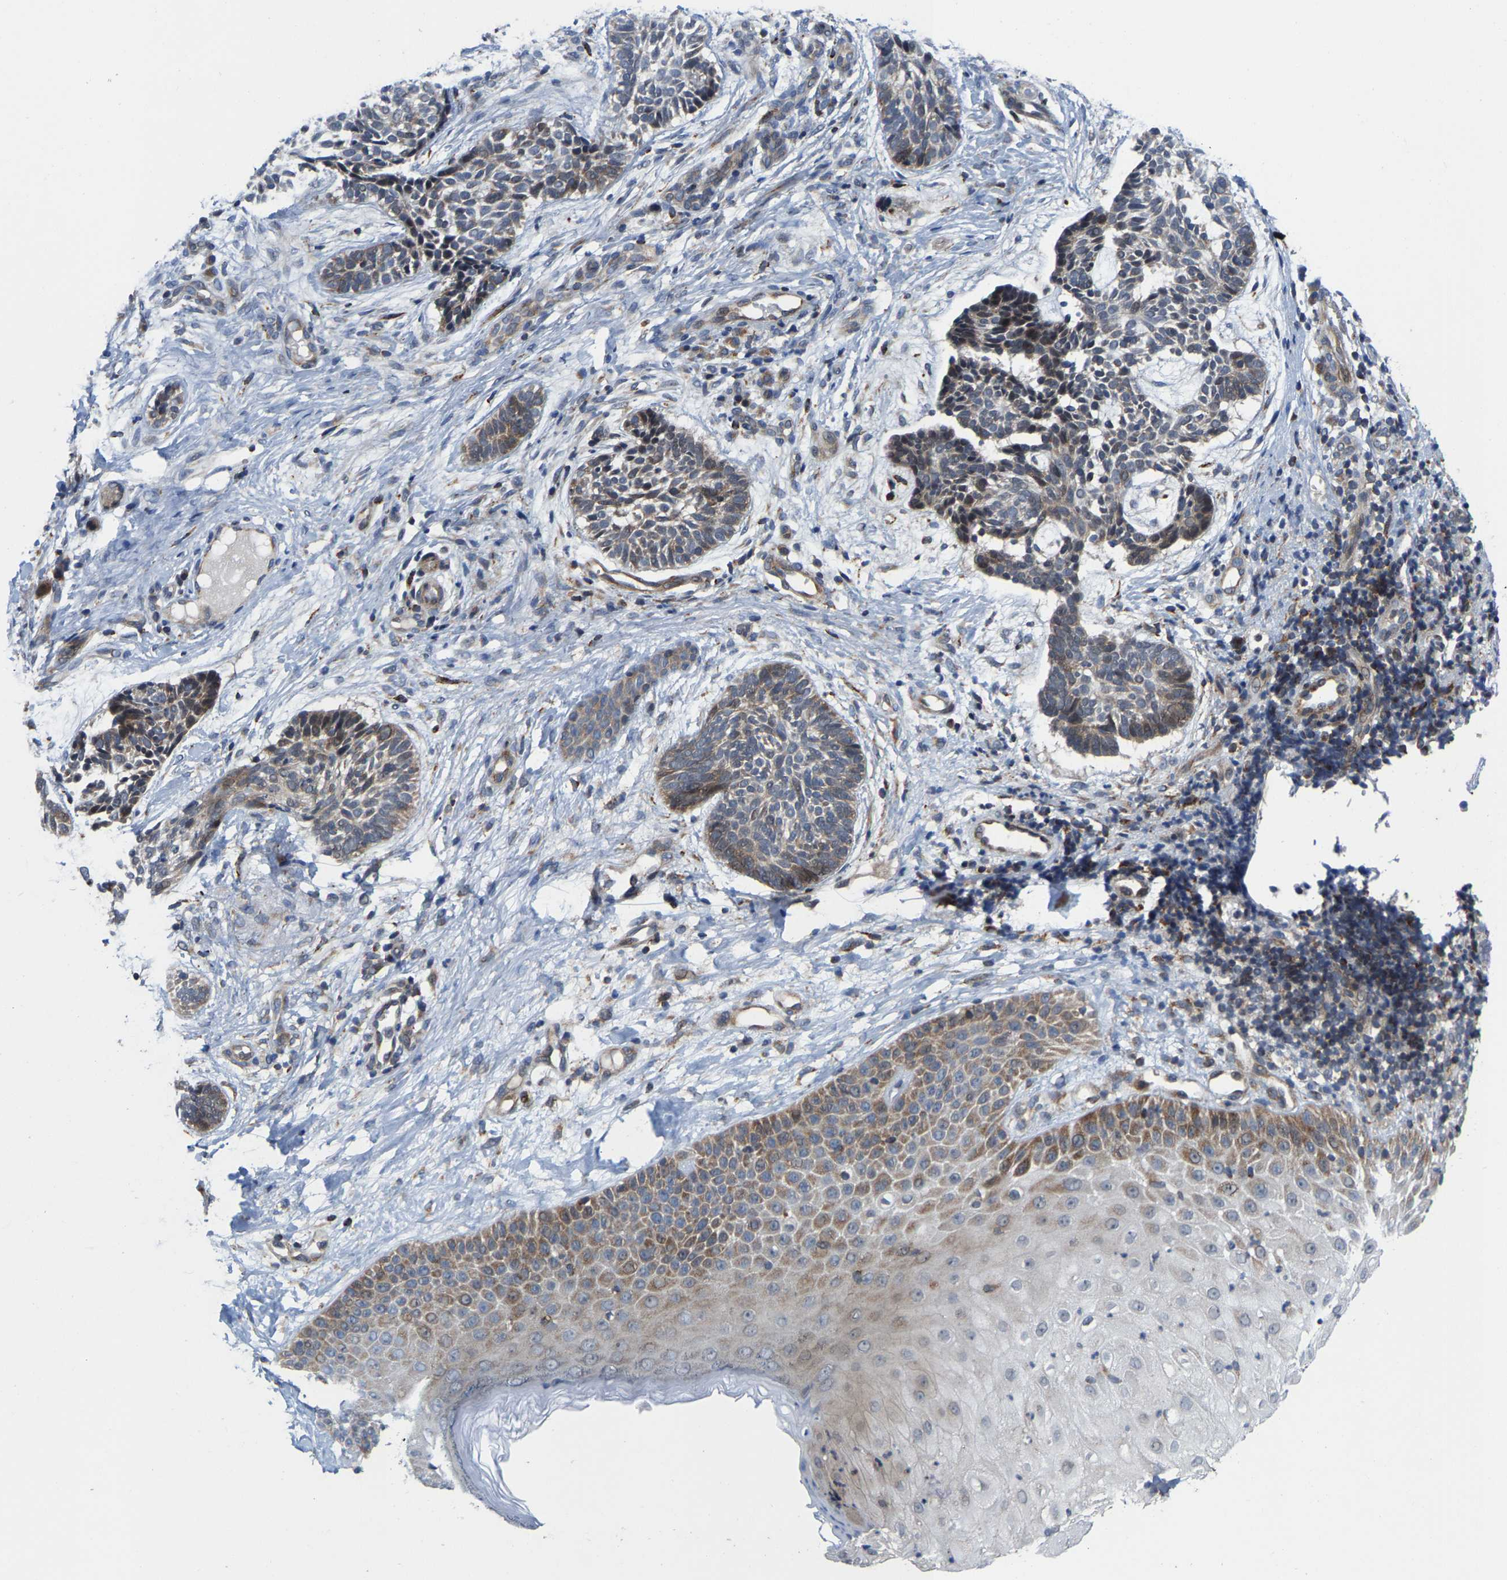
{"staining": {"intensity": "weak", "quantity": ">75%", "location": "cytoplasmic/membranous"}, "tissue": "skin cancer", "cell_type": "Tumor cells", "image_type": "cancer", "snomed": [{"axis": "morphology", "description": "Normal tissue, NOS"}, {"axis": "morphology", "description": "Basal cell carcinoma"}, {"axis": "topography", "description": "Skin"}], "caption": "Immunohistochemical staining of basal cell carcinoma (skin) exhibits low levels of weak cytoplasmic/membranous positivity in approximately >75% of tumor cells.", "gene": "TDRKH", "patient": {"sex": "male", "age": 63}}